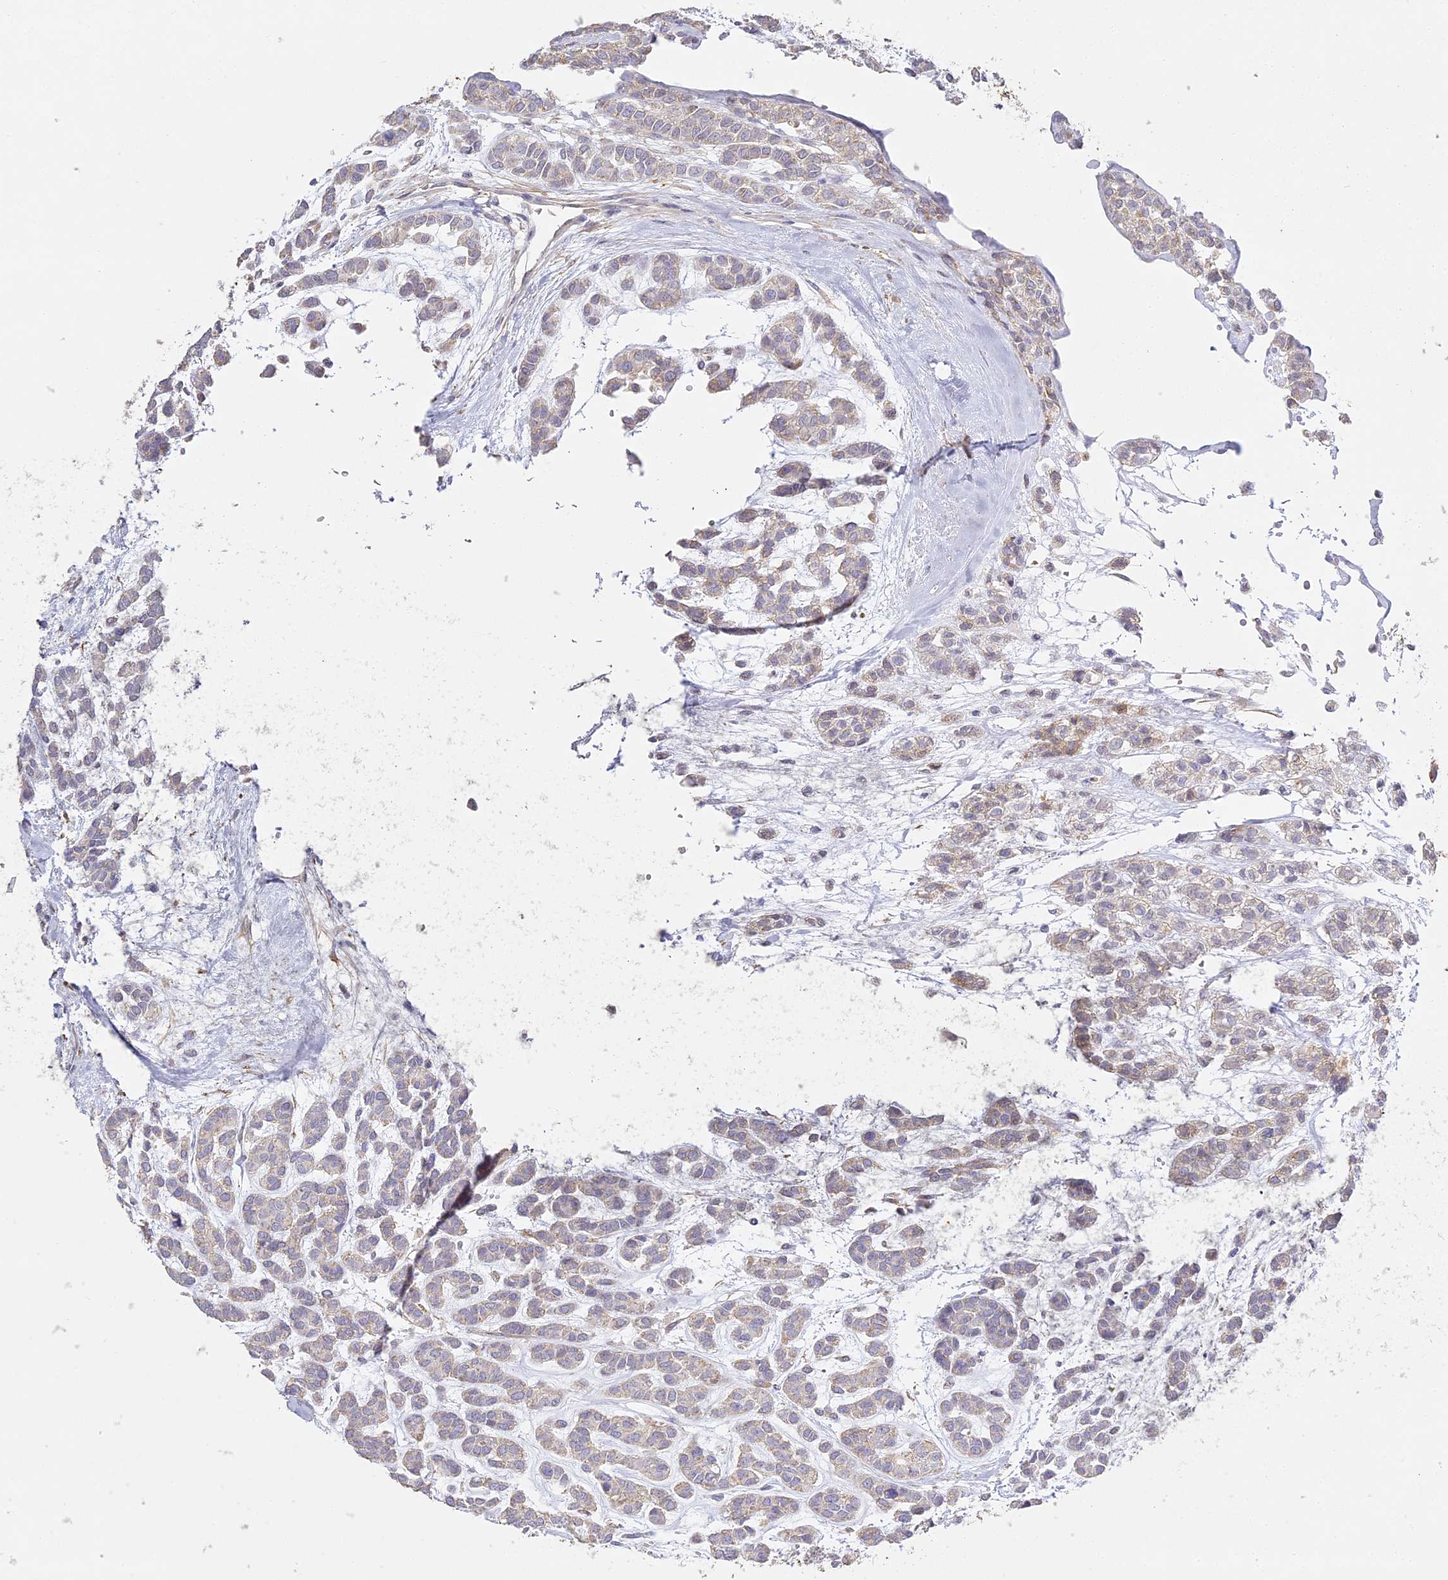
{"staining": {"intensity": "weak", "quantity": "25%-75%", "location": "cytoplasmic/membranous"}, "tissue": "head and neck cancer", "cell_type": "Tumor cells", "image_type": "cancer", "snomed": [{"axis": "morphology", "description": "Adenocarcinoma, NOS"}, {"axis": "morphology", "description": "Adenoma, NOS"}, {"axis": "topography", "description": "Head-Neck"}], "caption": "DAB (3,3'-diaminobenzidine) immunohistochemical staining of human head and neck cancer reveals weak cytoplasmic/membranous protein positivity in approximately 25%-75% of tumor cells.", "gene": "MED28", "patient": {"sex": "female", "age": 55}}